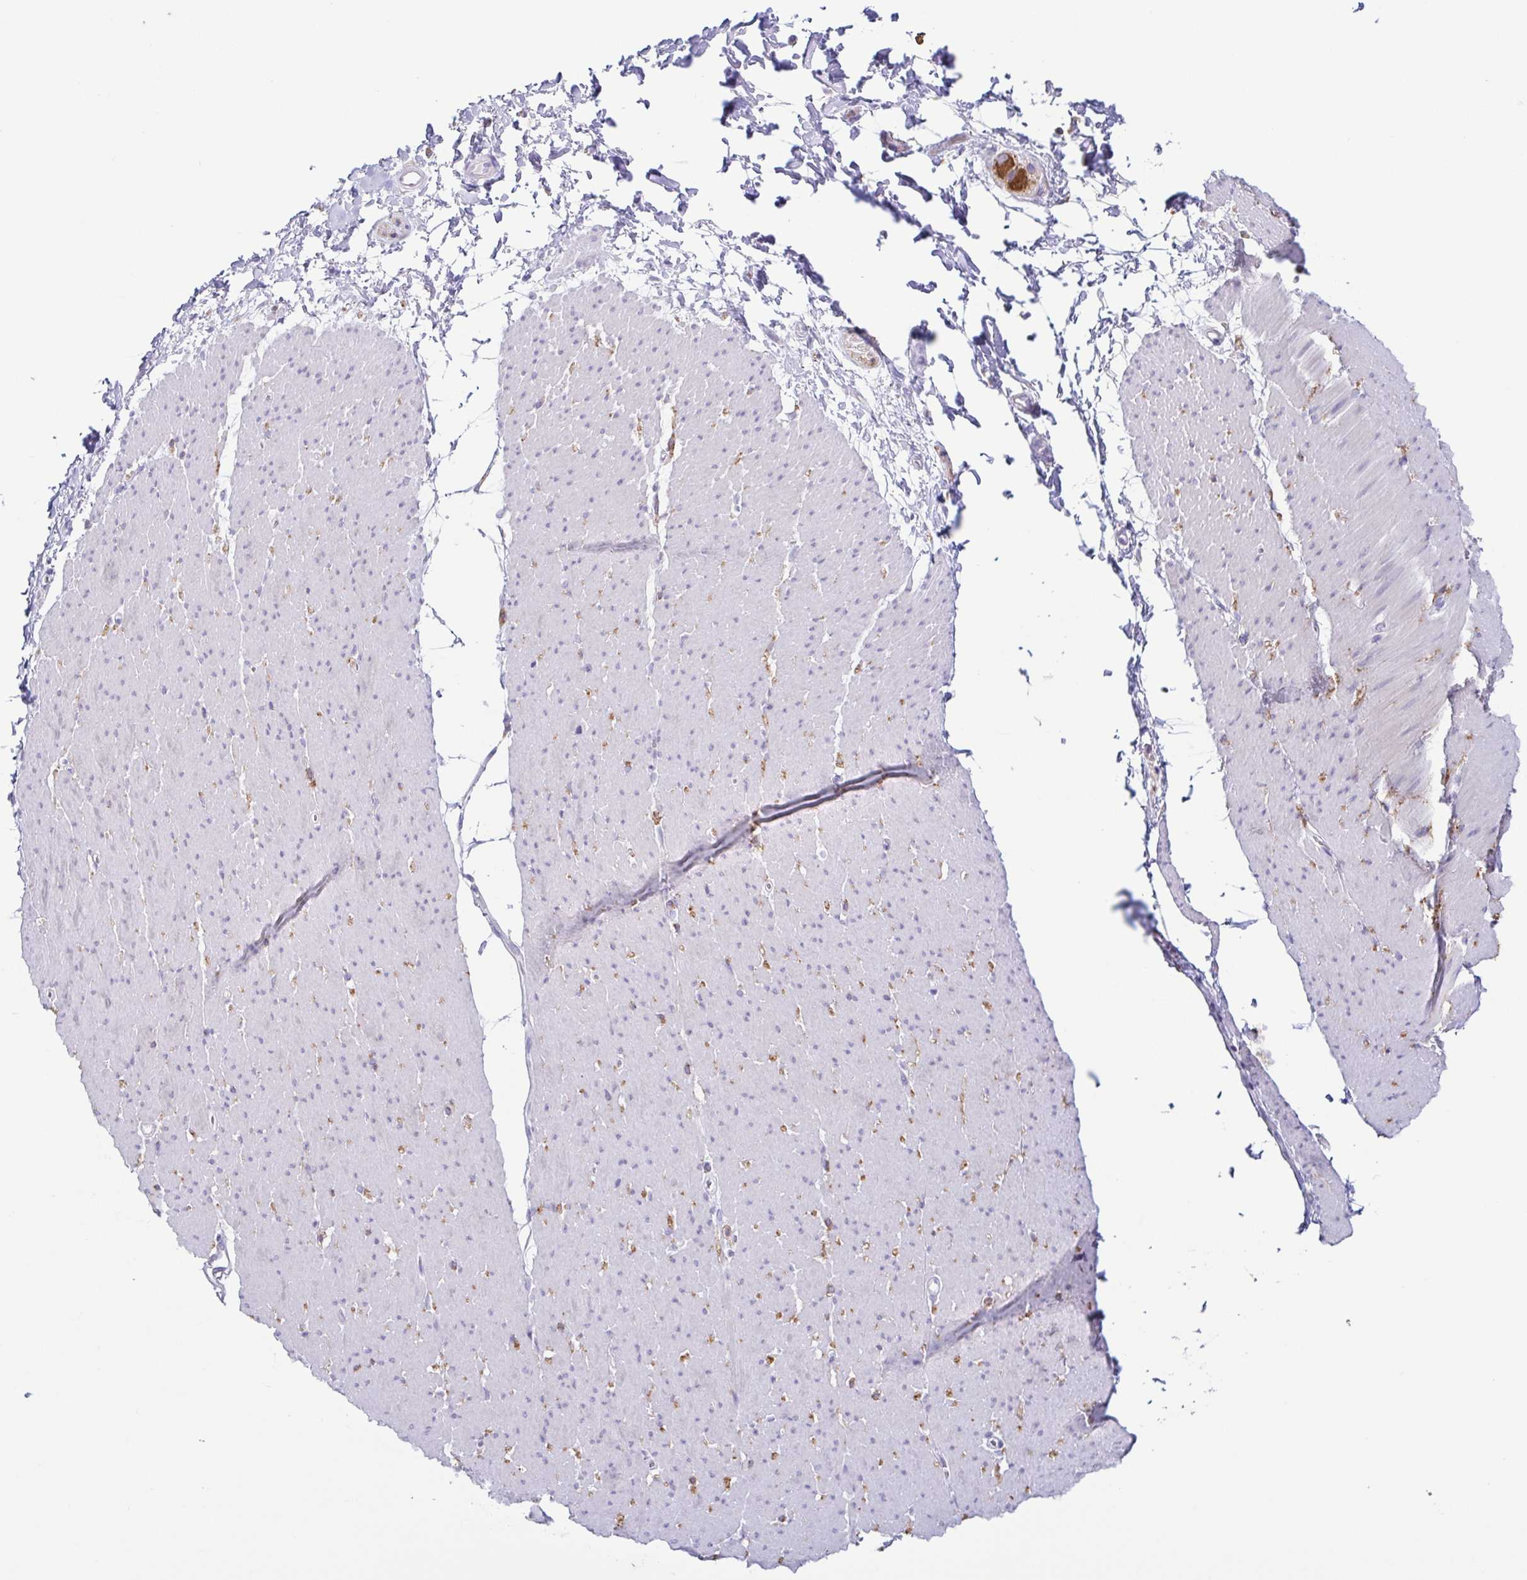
{"staining": {"intensity": "negative", "quantity": "none", "location": "none"}, "tissue": "smooth muscle", "cell_type": "Smooth muscle cells", "image_type": "normal", "snomed": [{"axis": "morphology", "description": "Normal tissue, NOS"}, {"axis": "topography", "description": "Smooth muscle"}, {"axis": "topography", "description": "Rectum"}], "caption": "High power microscopy histopathology image of an immunohistochemistry photomicrograph of unremarkable smooth muscle, revealing no significant expression in smooth muscle cells.", "gene": "ATP6V1G2", "patient": {"sex": "male", "age": 53}}